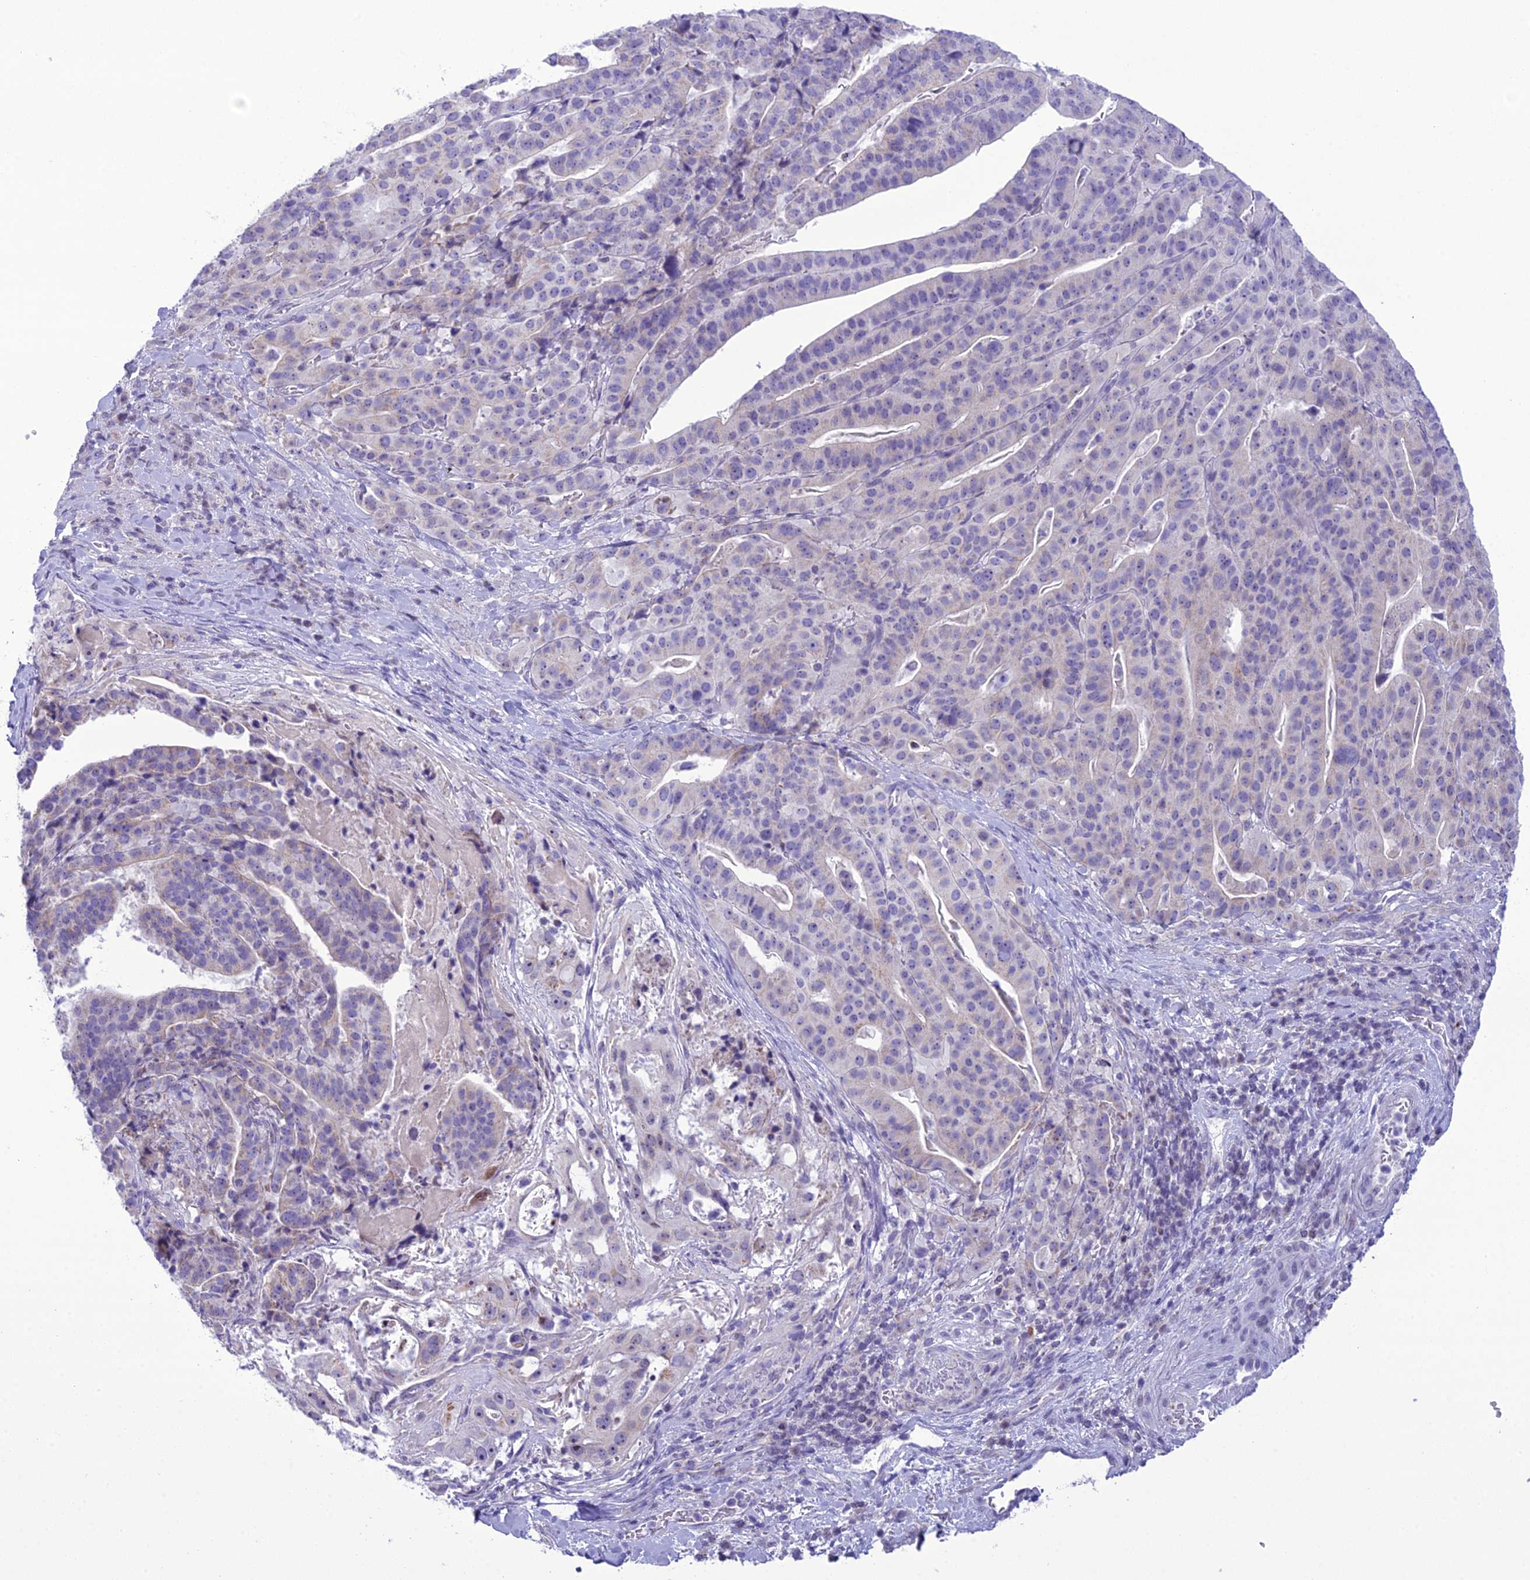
{"staining": {"intensity": "negative", "quantity": "none", "location": "none"}, "tissue": "stomach cancer", "cell_type": "Tumor cells", "image_type": "cancer", "snomed": [{"axis": "morphology", "description": "Adenocarcinoma, NOS"}, {"axis": "topography", "description": "Stomach"}], "caption": "Tumor cells are negative for protein expression in human adenocarcinoma (stomach).", "gene": "B9D2", "patient": {"sex": "male", "age": 48}}